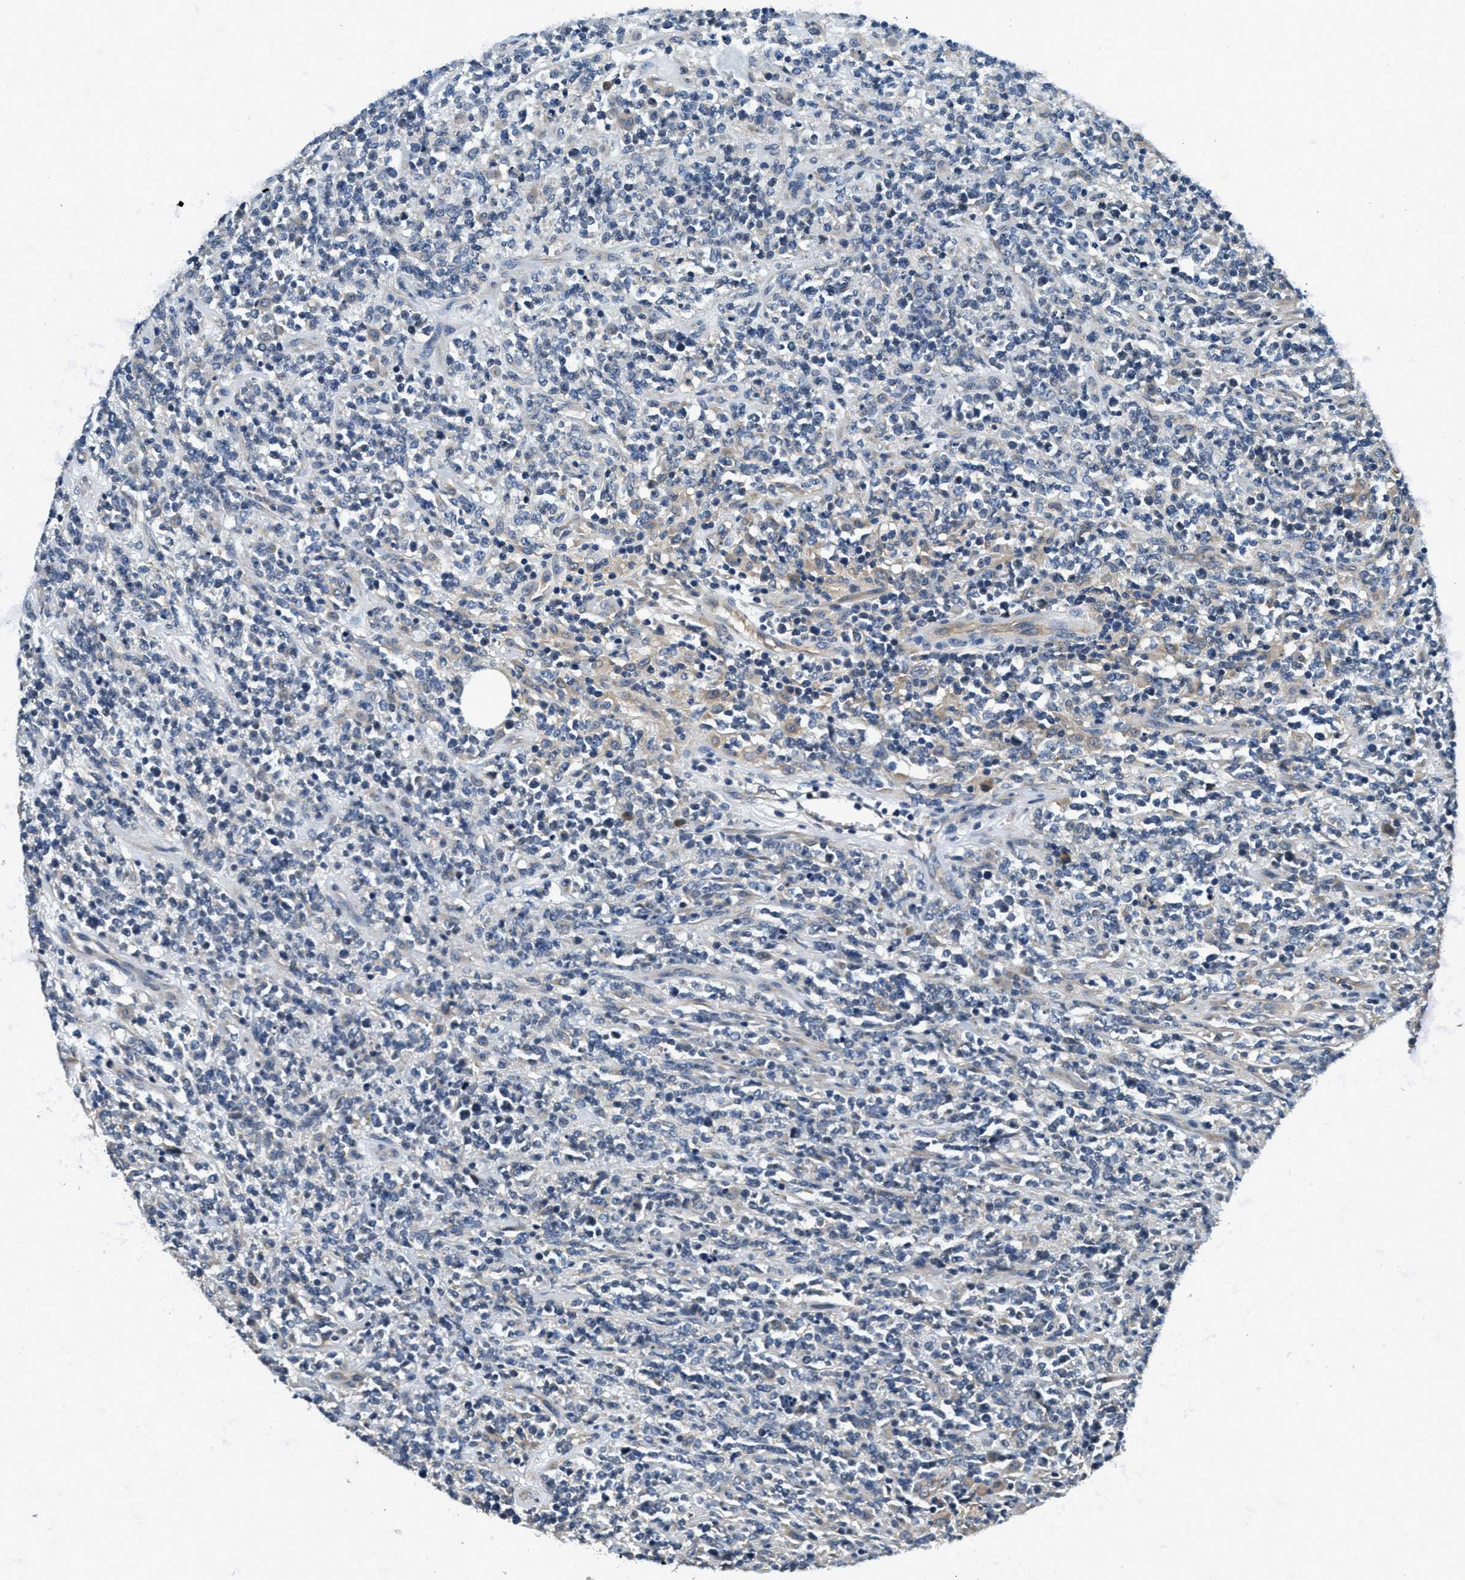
{"staining": {"intensity": "negative", "quantity": "none", "location": "none"}, "tissue": "lymphoma", "cell_type": "Tumor cells", "image_type": "cancer", "snomed": [{"axis": "morphology", "description": "Malignant lymphoma, non-Hodgkin's type, High grade"}, {"axis": "topography", "description": "Soft tissue"}], "caption": "Immunohistochemistry micrograph of neoplastic tissue: human high-grade malignant lymphoma, non-Hodgkin's type stained with DAB (3,3'-diaminobenzidine) exhibits no significant protein staining in tumor cells.", "gene": "ALDH3A2", "patient": {"sex": "male", "age": 18}}